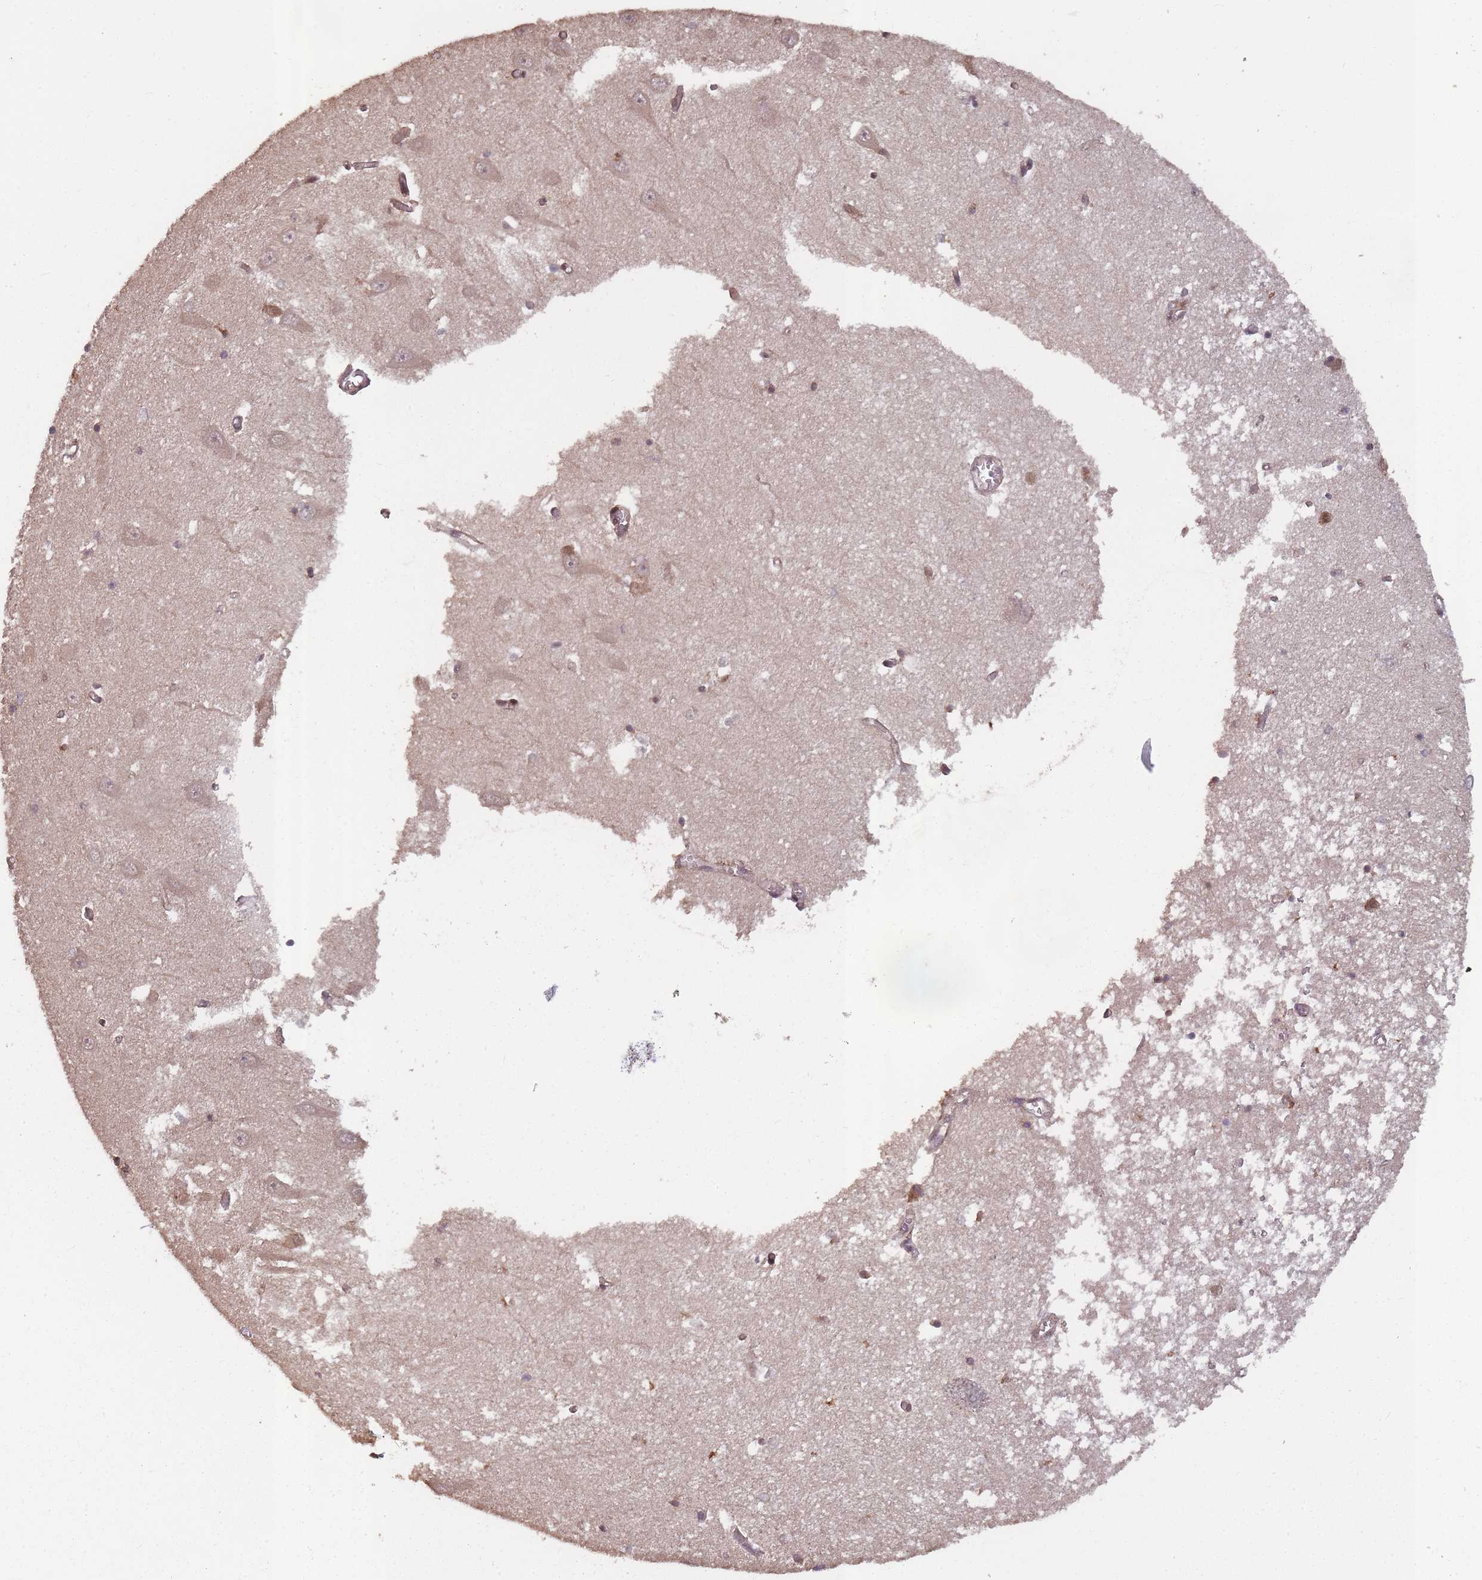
{"staining": {"intensity": "moderate", "quantity": "25%-75%", "location": "cytoplasmic/membranous,nuclear"}, "tissue": "hippocampus", "cell_type": "Glial cells", "image_type": "normal", "snomed": [{"axis": "morphology", "description": "Normal tissue, NOS"}, {"axis": "topography", "description": "Hippocampus"}], "caption": "The histopathology image displays a brown stain indicating the presence of a protein in the cytoplasmic/membranous,nuclear of glial cells in hippocampus.", "gene": "PPP6R3", "patient": {"sex": "male", "age": 70}}